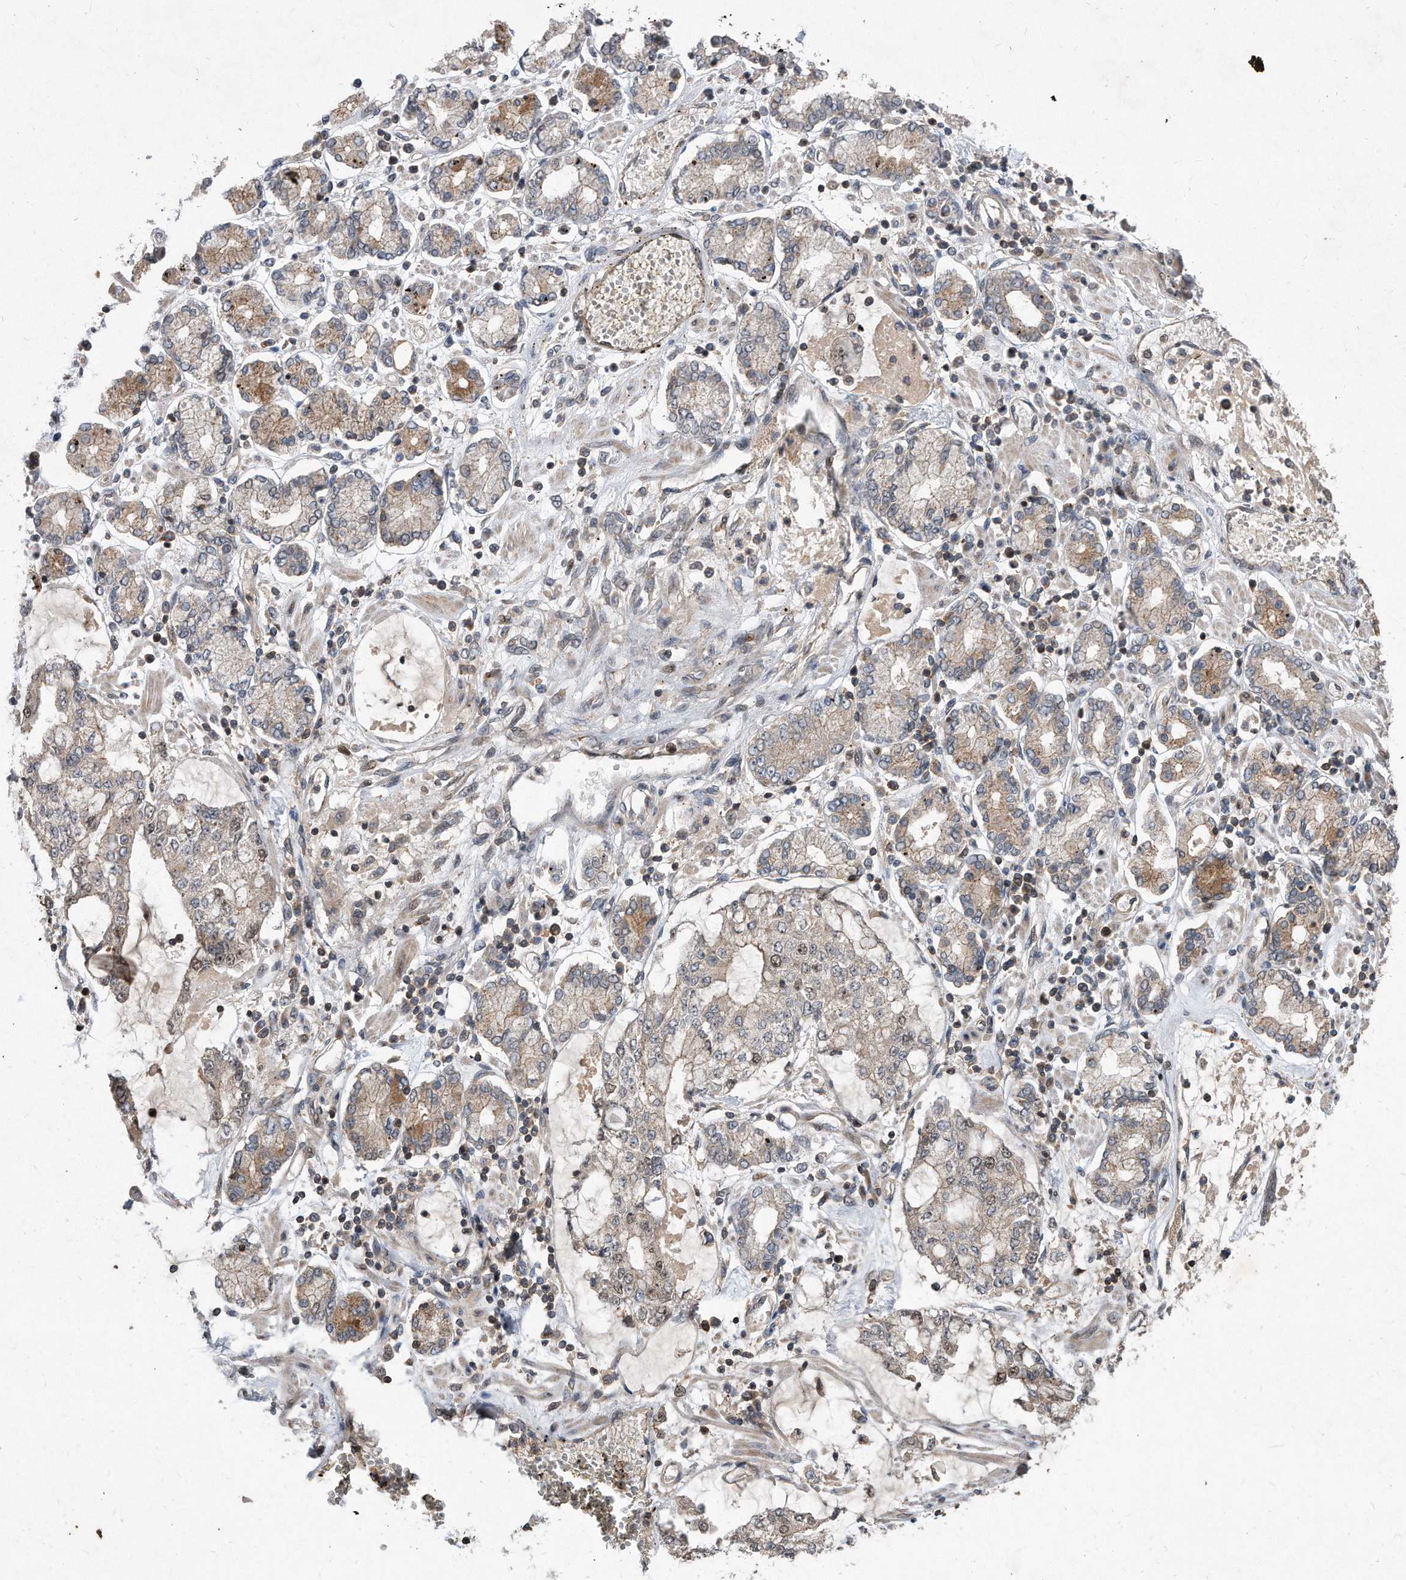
{"staining": {"intensity": "weak", "quantity": "25%-75%", "location": "cytoplasmic/membranous"}, "tissue": "stomach cancer", "cell_type": "Tumor cells", "image_type": "cancer", "snomed": [{"axis": "morphology", "description": "Adenocarcinoma, NOS"}, {"axis": "topography", "description": "Stomach"}], "caption": "Immunohistochemical staining of human stomach cancer (adenocarcinoma) demonstrates weak cytoplasmic/membranous protein positivity in approximately 25%-75% of tumor cells.", "gene": "PGBD2", "patient": {"sex": "male", "age": 76}}